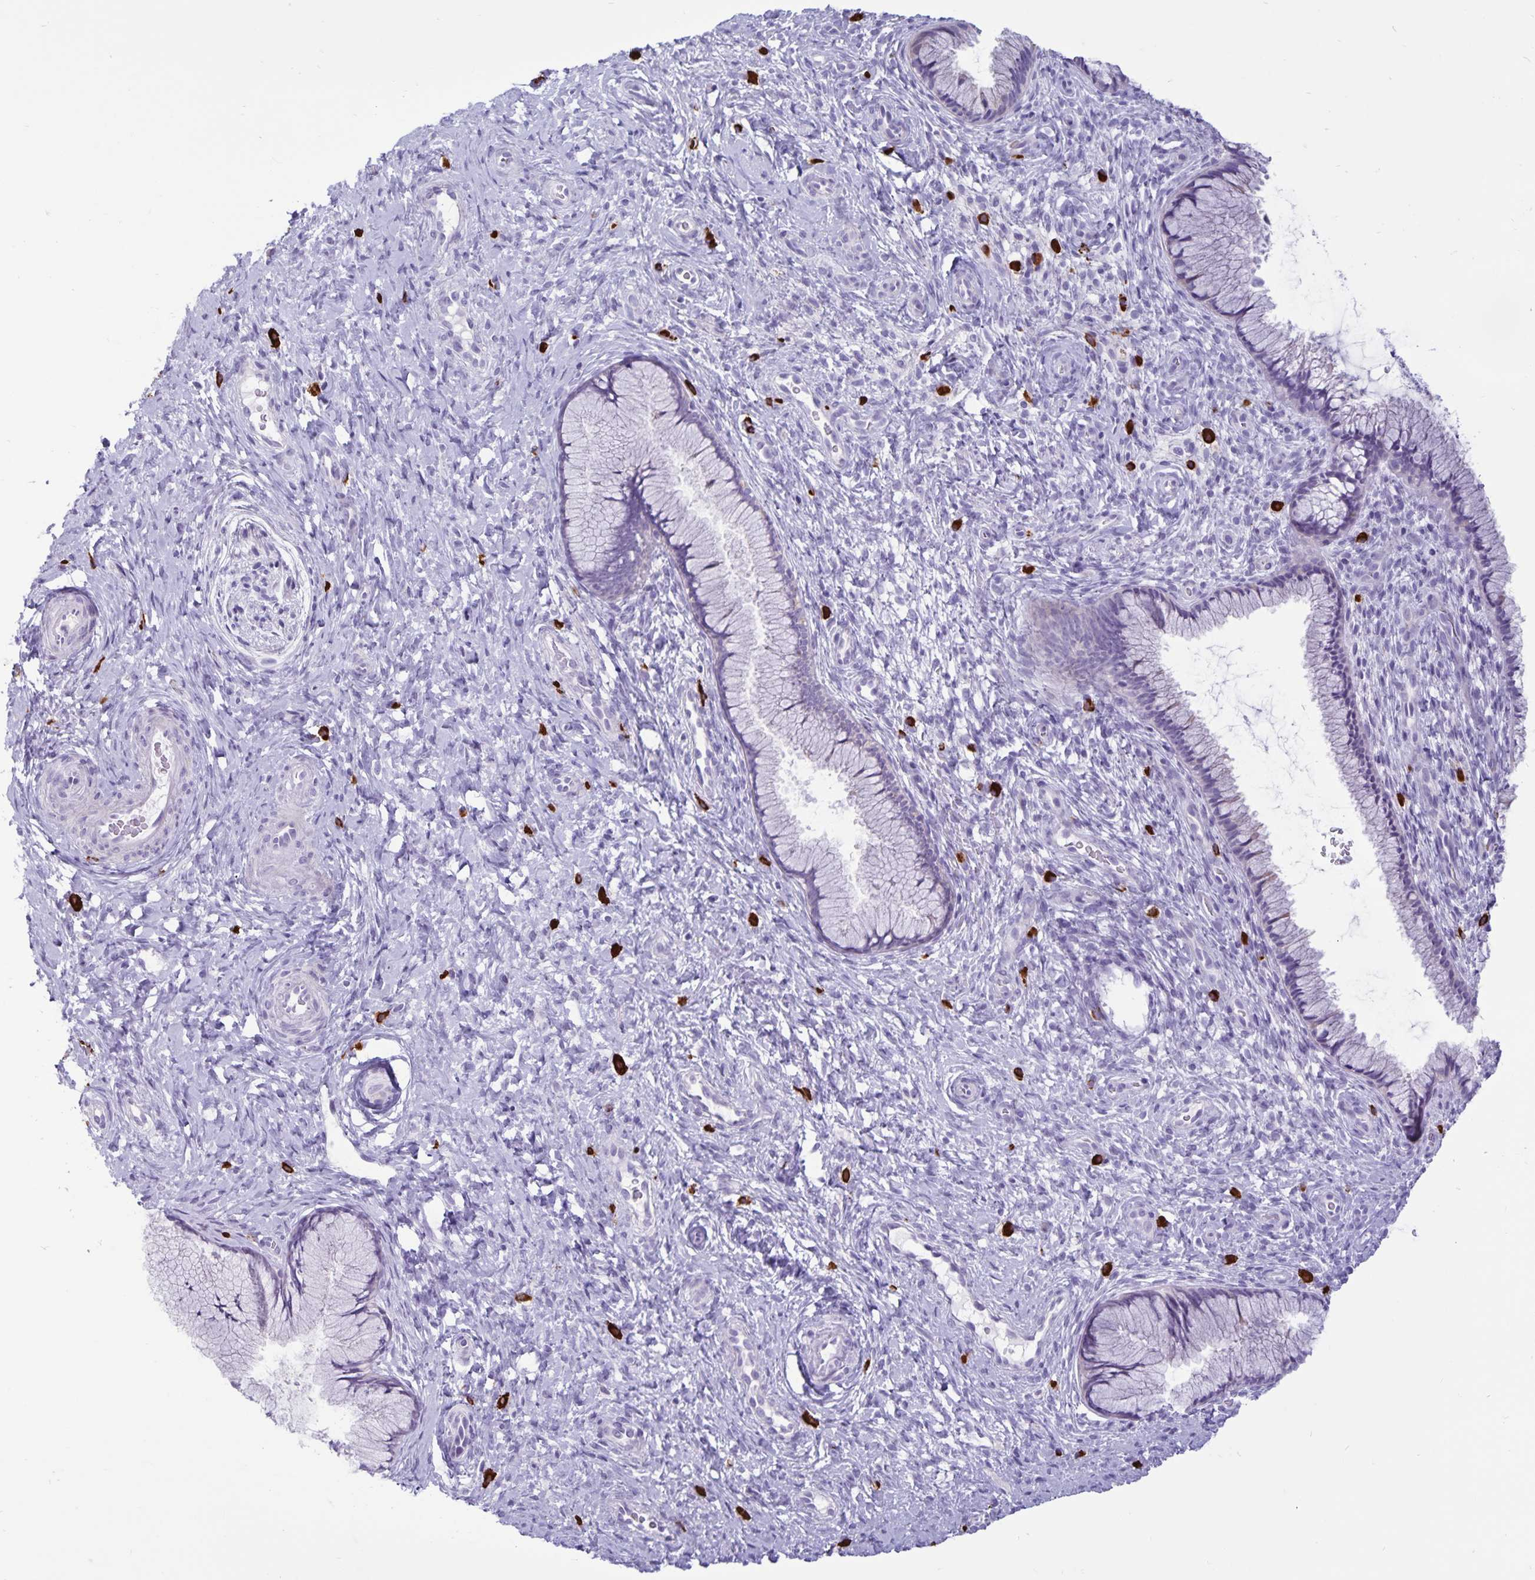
{"staining": {"intensity": "negative", "quantity": "none", "location": "none"}, "tissue": "cervix", "cell_type": "Glandular cells", "image_type": "normal", "snomed": [{"axis": "morphology", "description": "Normal tissue, NOS"}, {"axis": "topography", "description": "Cervix"}], "caption": "The immunohistochemistry image has no significant staining in glandular cells of cervix.", "gene": "IBTK", "patient": {"sex": "female", "age": 34}}